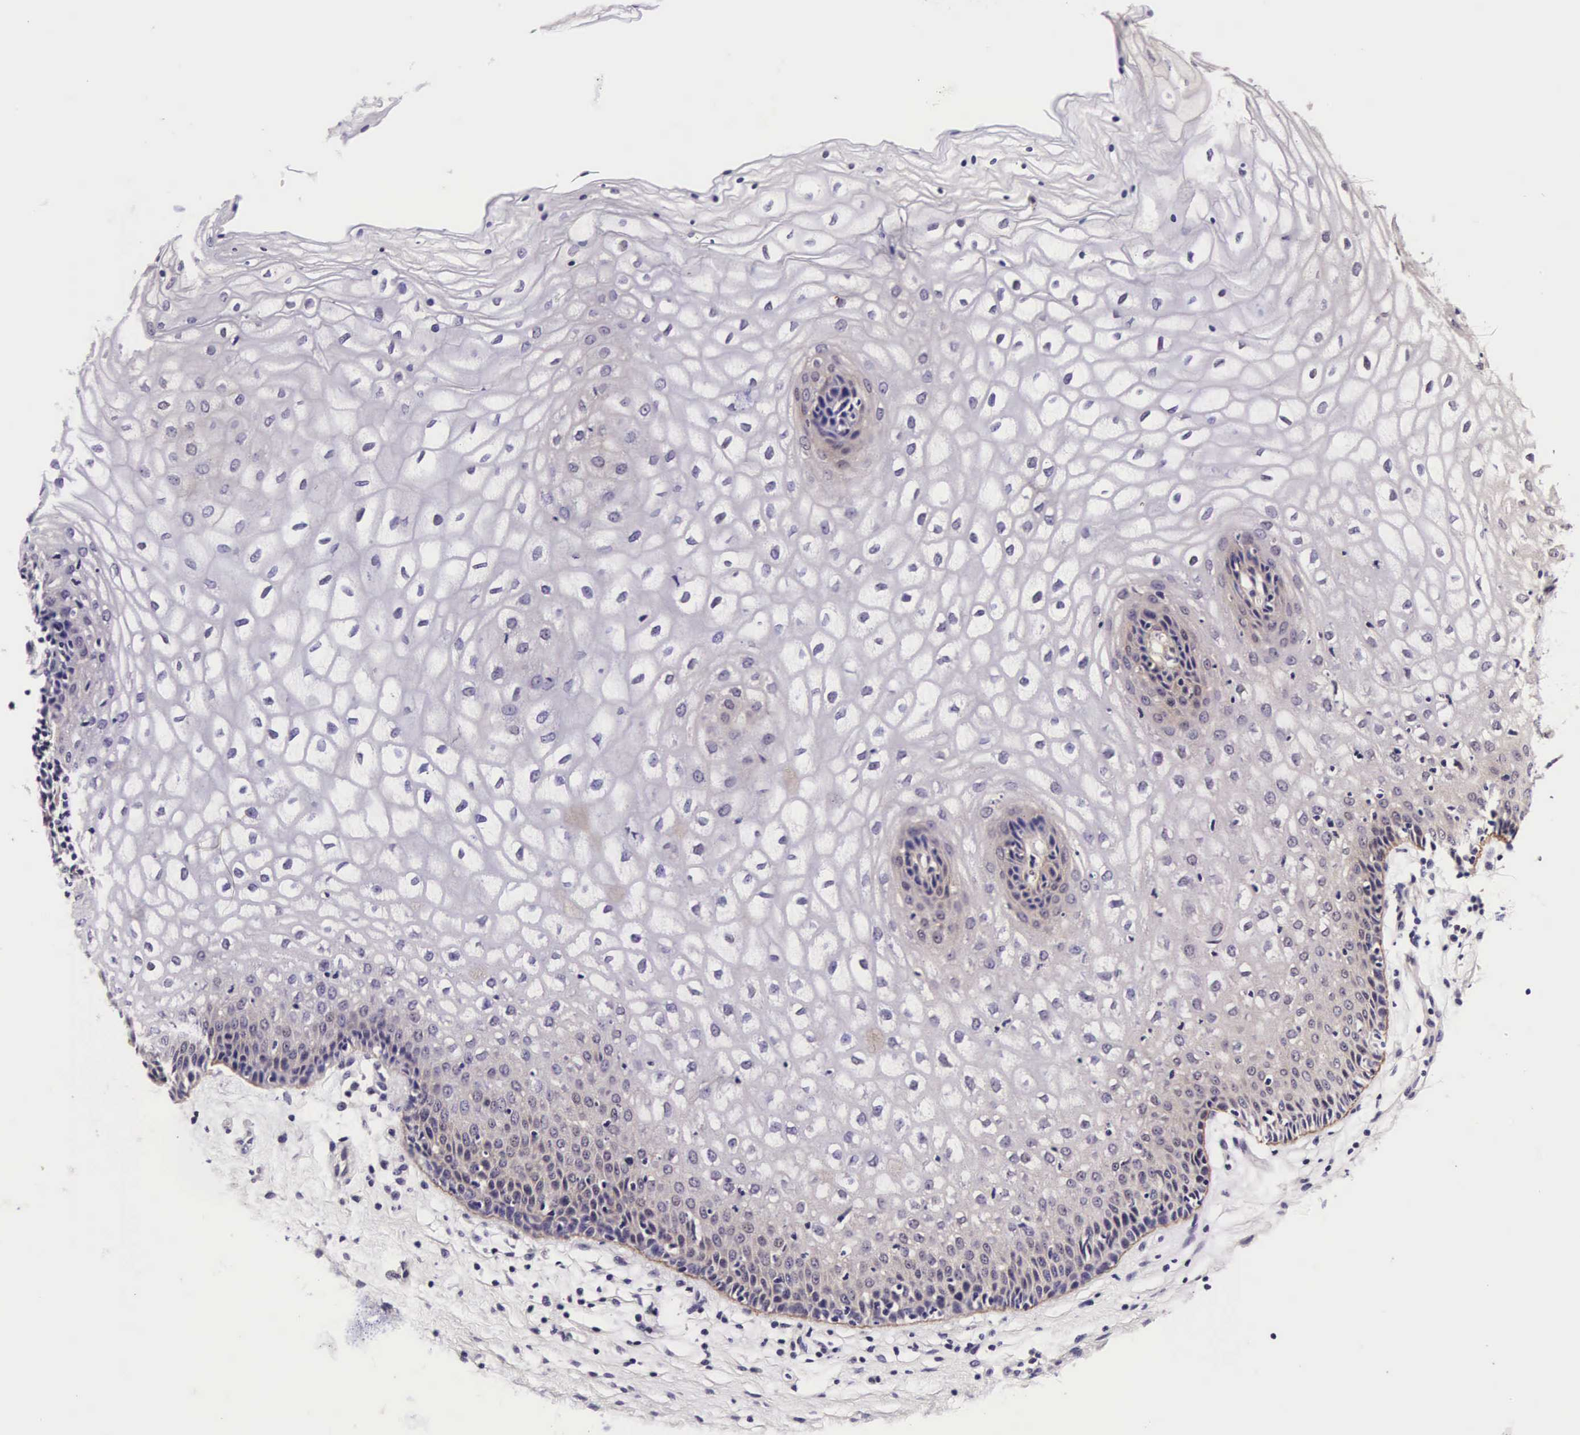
{"staining": {"intensity": "negative", "quantity": "none", "location": "none"}, "tissue": "vagina", "cell_type": "Squamous epithelial cells", "image_type": "normal", "snomed": [{"axis": "morphology", "description": "Normal tissue, NOS"}, {"axis": "topography", "description": "Vagina"}], "caption": "Micrograph shows no protein staining in squamous epithelial cells of benign vagina. The staining is performed using DAB brown chromogen with nuclei counter-stained in using hematoxylin.", "gene": "PHETA2", "patient": {"sex": "female", "age": 34}}